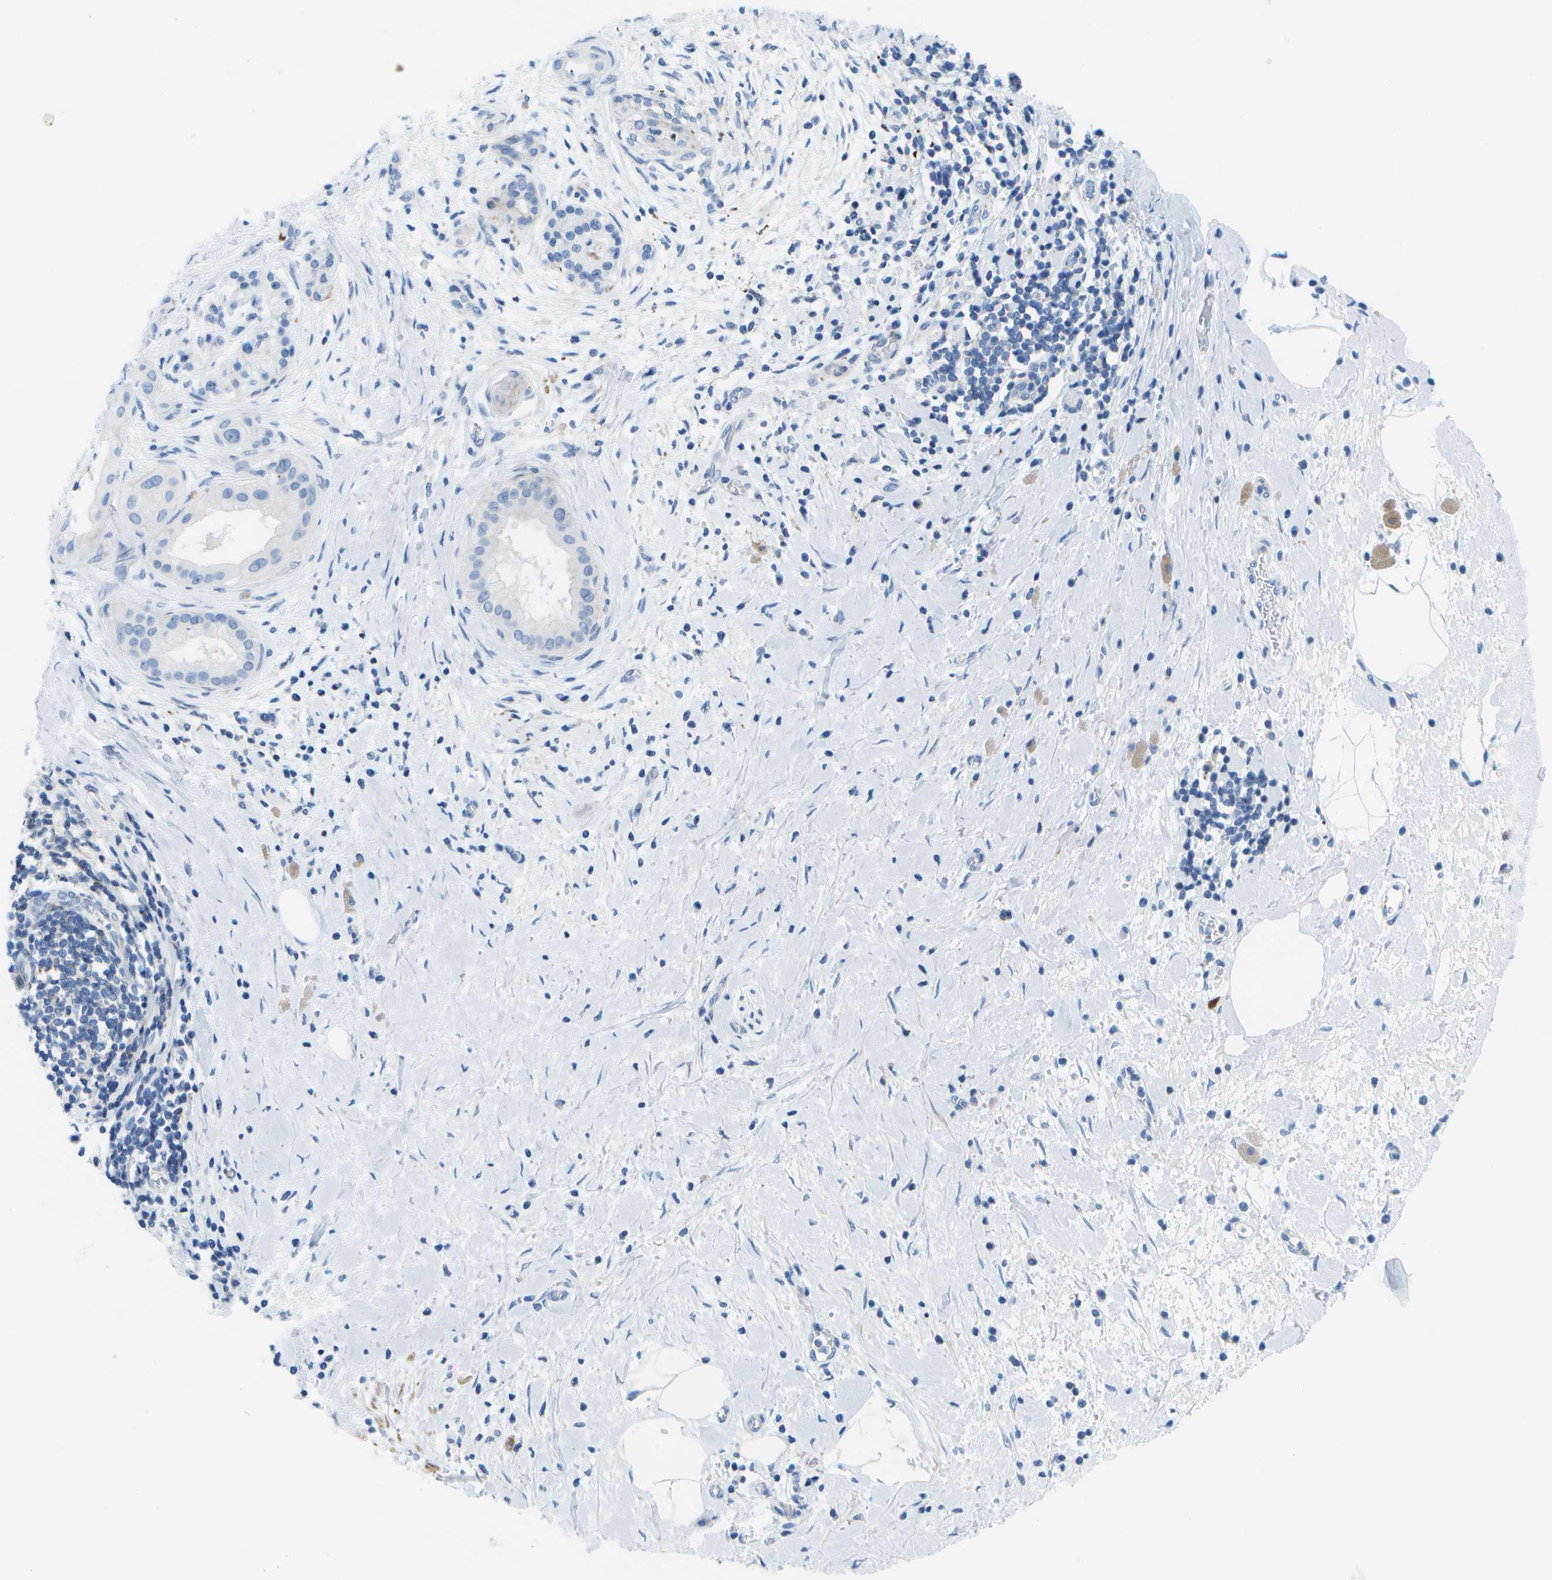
{"staining": {"intensity": "negative", "quantity": "none", "location": "none"}, "tissue": "pancreatic cancer", "cell_type": "Tumor cells", "image_type": "cancer", "snomed": [{"axis": "morphology", "description": "Adenocarcinoma, NOS"}, {"axis": "topography", "description": "Pancreas"}], "caption": "Adenocarcinoma (pancreatic) was stained to show a protein in brown. There is no significant expression in tumor cells.", "gene": "ADGRG6", "patient": {"sex": "male", "age": 55}}